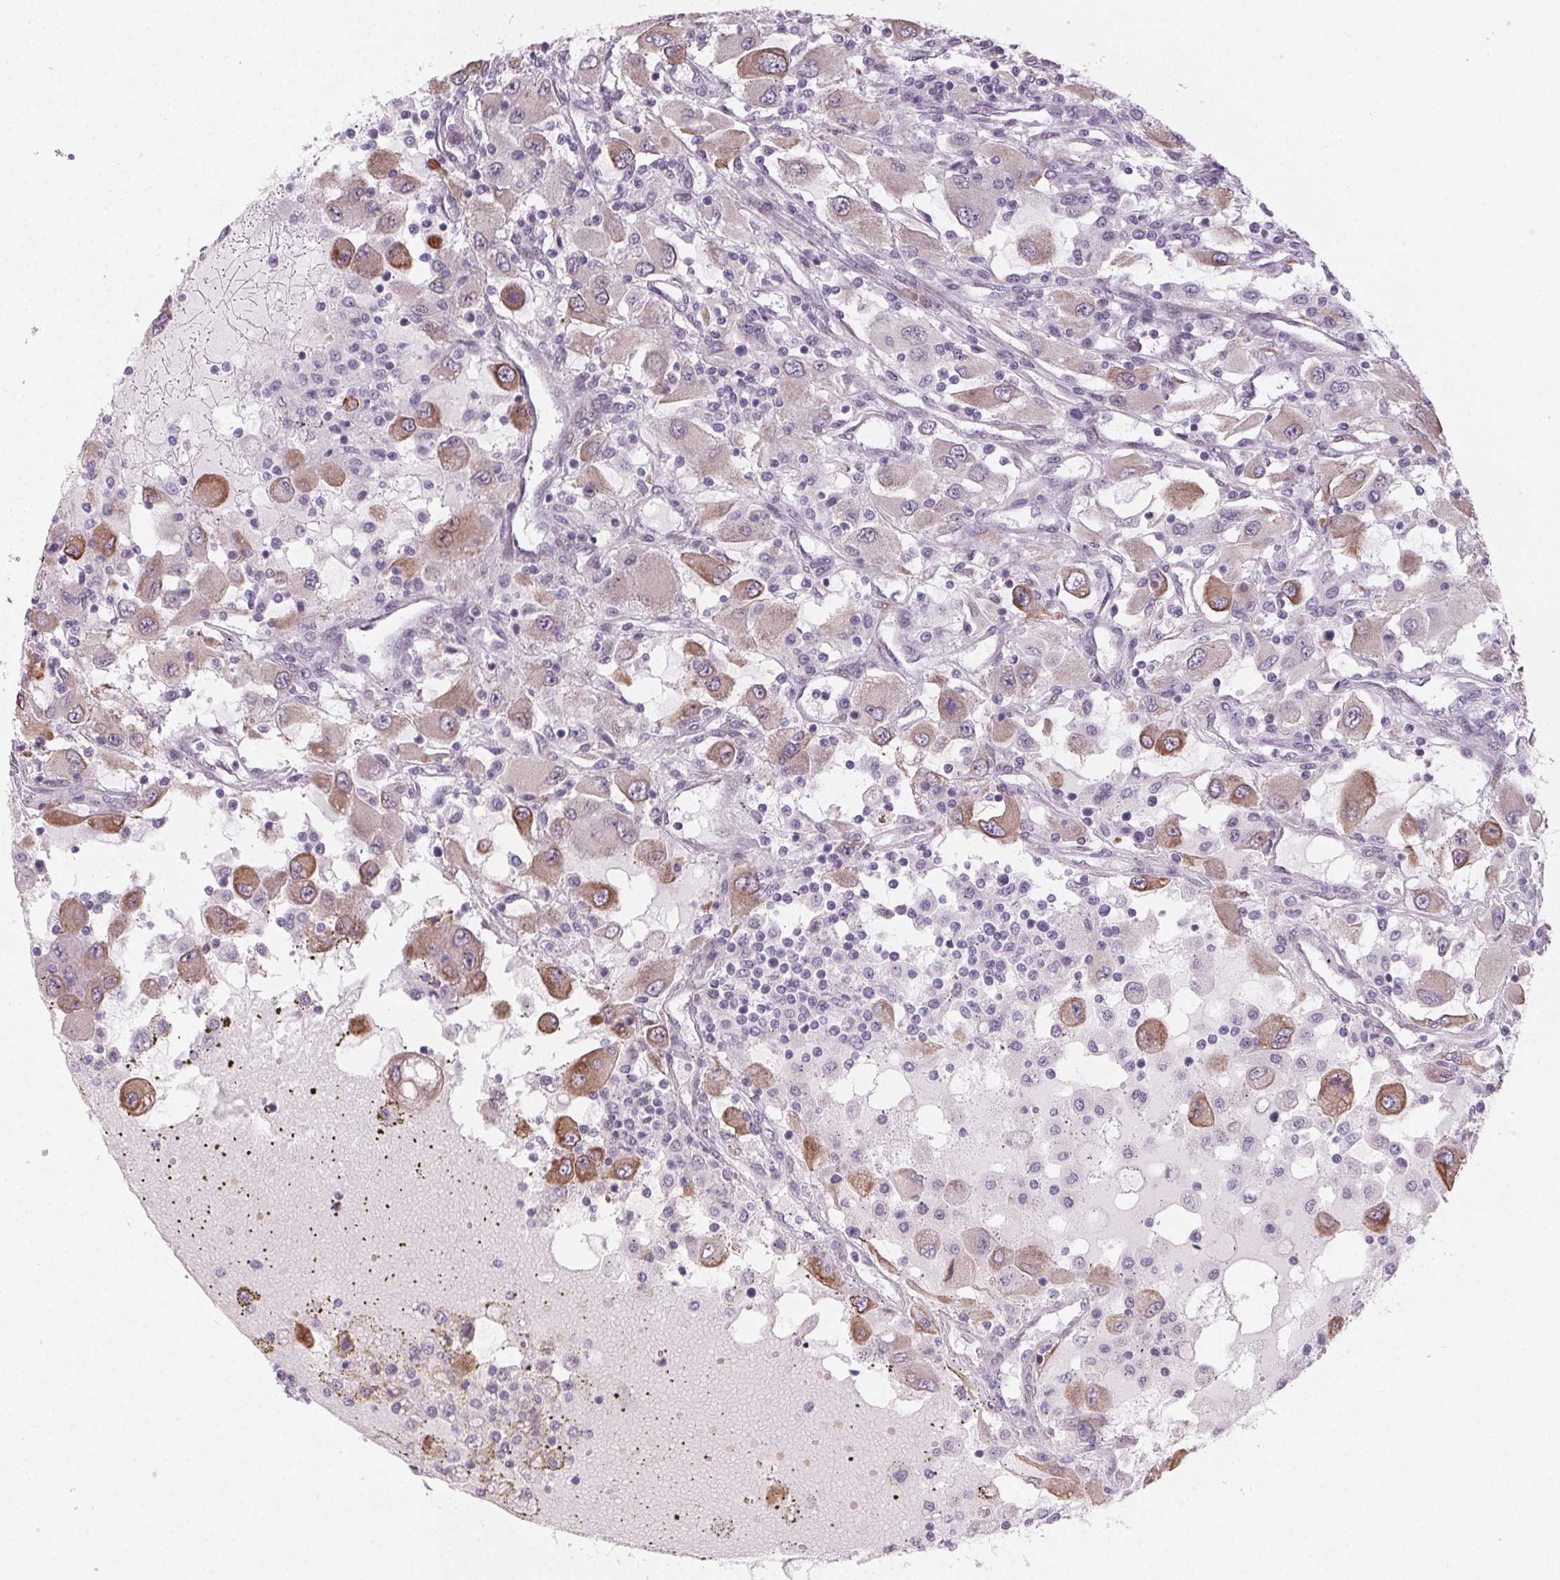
{"staining": {"intensity": "moderate", "quantity": "<25%", "location": "cytoplasmic/membranous"}, "tissue": "renal cancer", "cell_type": "Tumor cells", "image_type": "cancer", "snomed": [{"axis": "morphology", "description": "Adenocarcinoma, NOS"}, {"axis": "topography", "description": "Kidney"}], "caption": "Brown immunohistochemical staining in human renal cancer exhibits moderate cytoplasmic/membranous staining in about <25% of tumor cells. (Brightfield microscopy of DAB IHC at high magnification).", "gene": "CCDC96", "patient": {"sex": "female", "age": 67}}